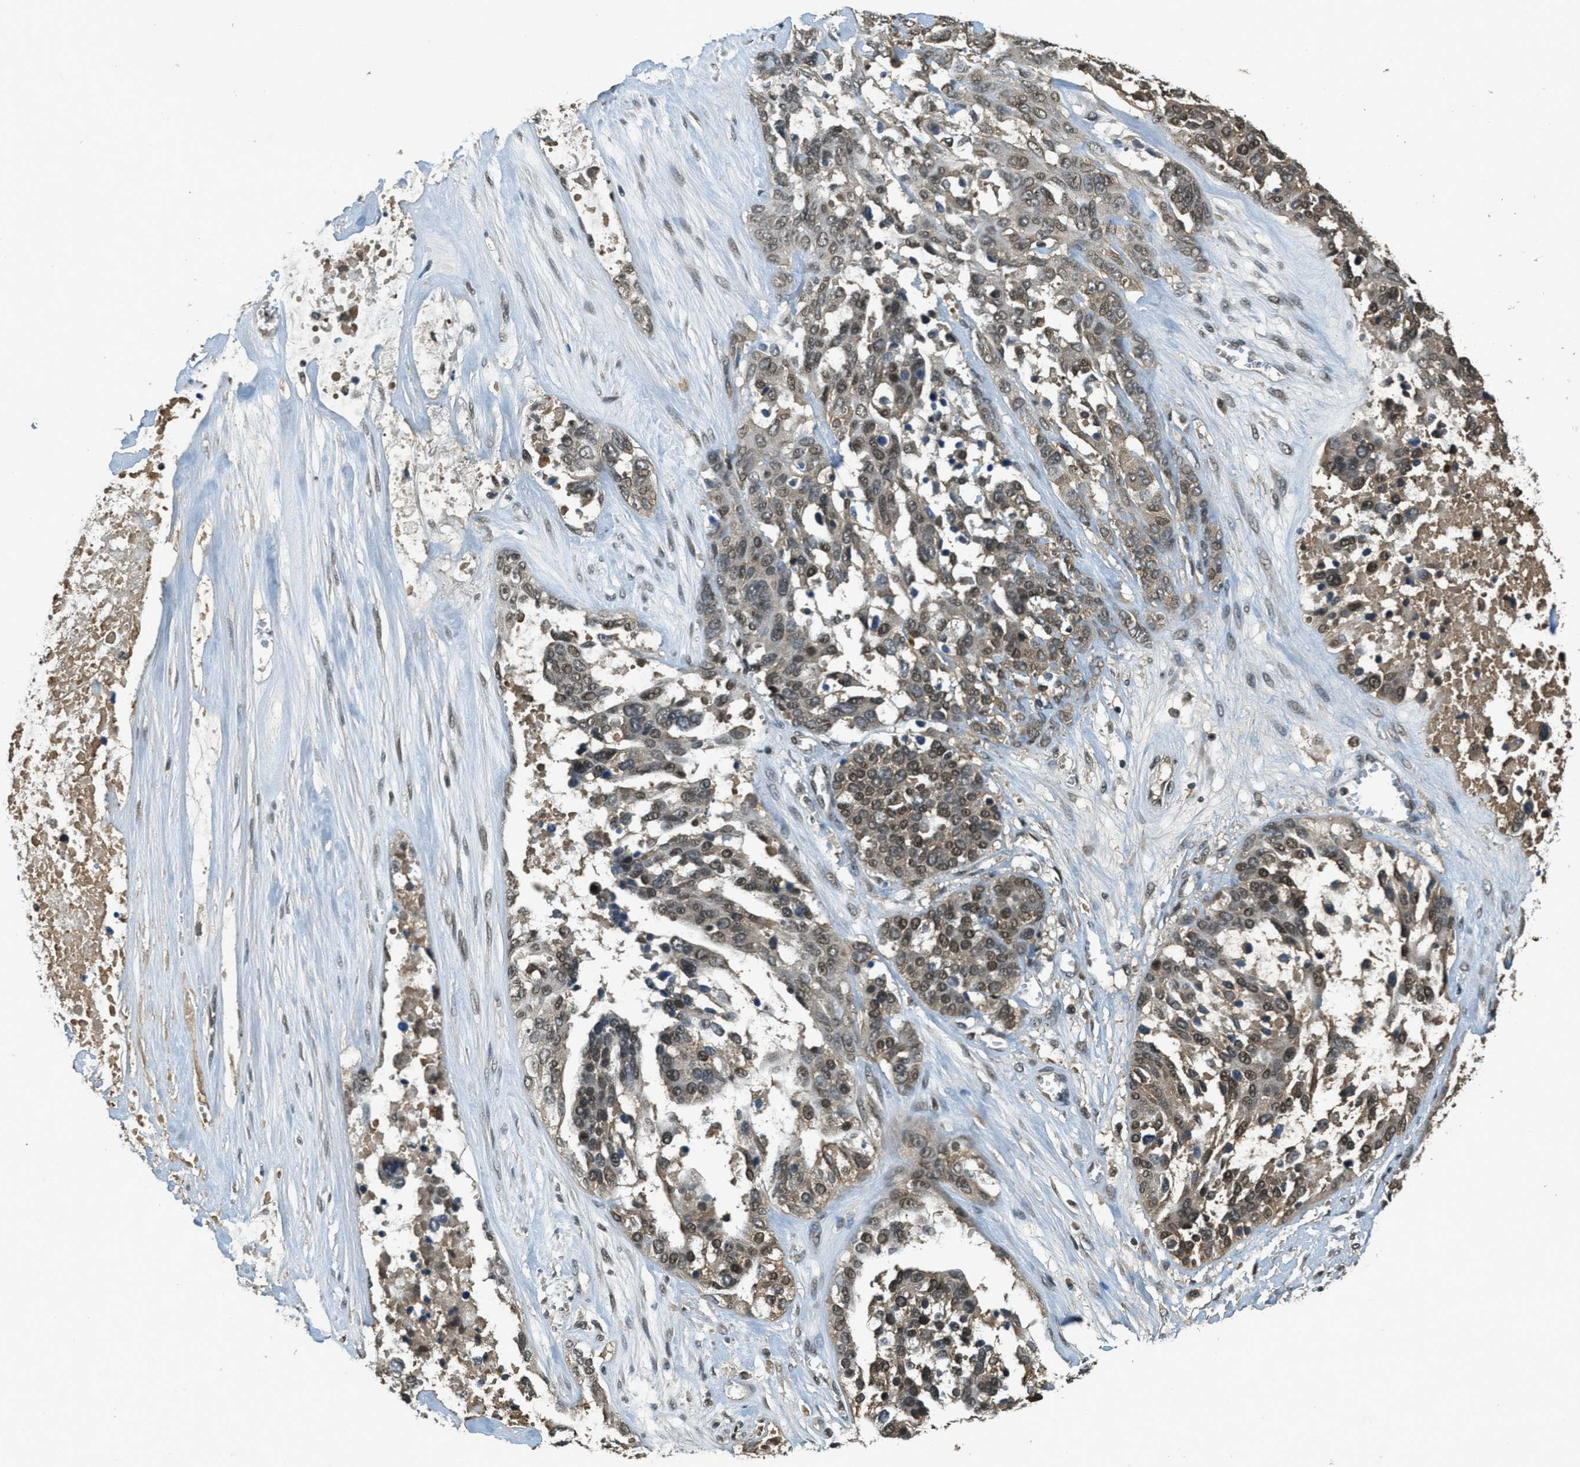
{"staining": {"intensity": "moderate", "quantity": "25%-75%", "location": "nuclear"}, "tissue": "ovarian cancer", "cell_type": "Tumor cells", "image_type": "cancer", "snomed": [{"axis": "morphology", "description": "Cystadenocarcinoma, serous, NOS"}, {"axis": "topography", "description": "Ovary"}], "caption": "Protein expression analysis of serous cystadenocarcinoma (ovarian) exhibits moderate nuclear staining in approximately 25%-75% of tumor cells.", "gene": "ZNF148", "patient": {"sex": "female", "age": 44}}